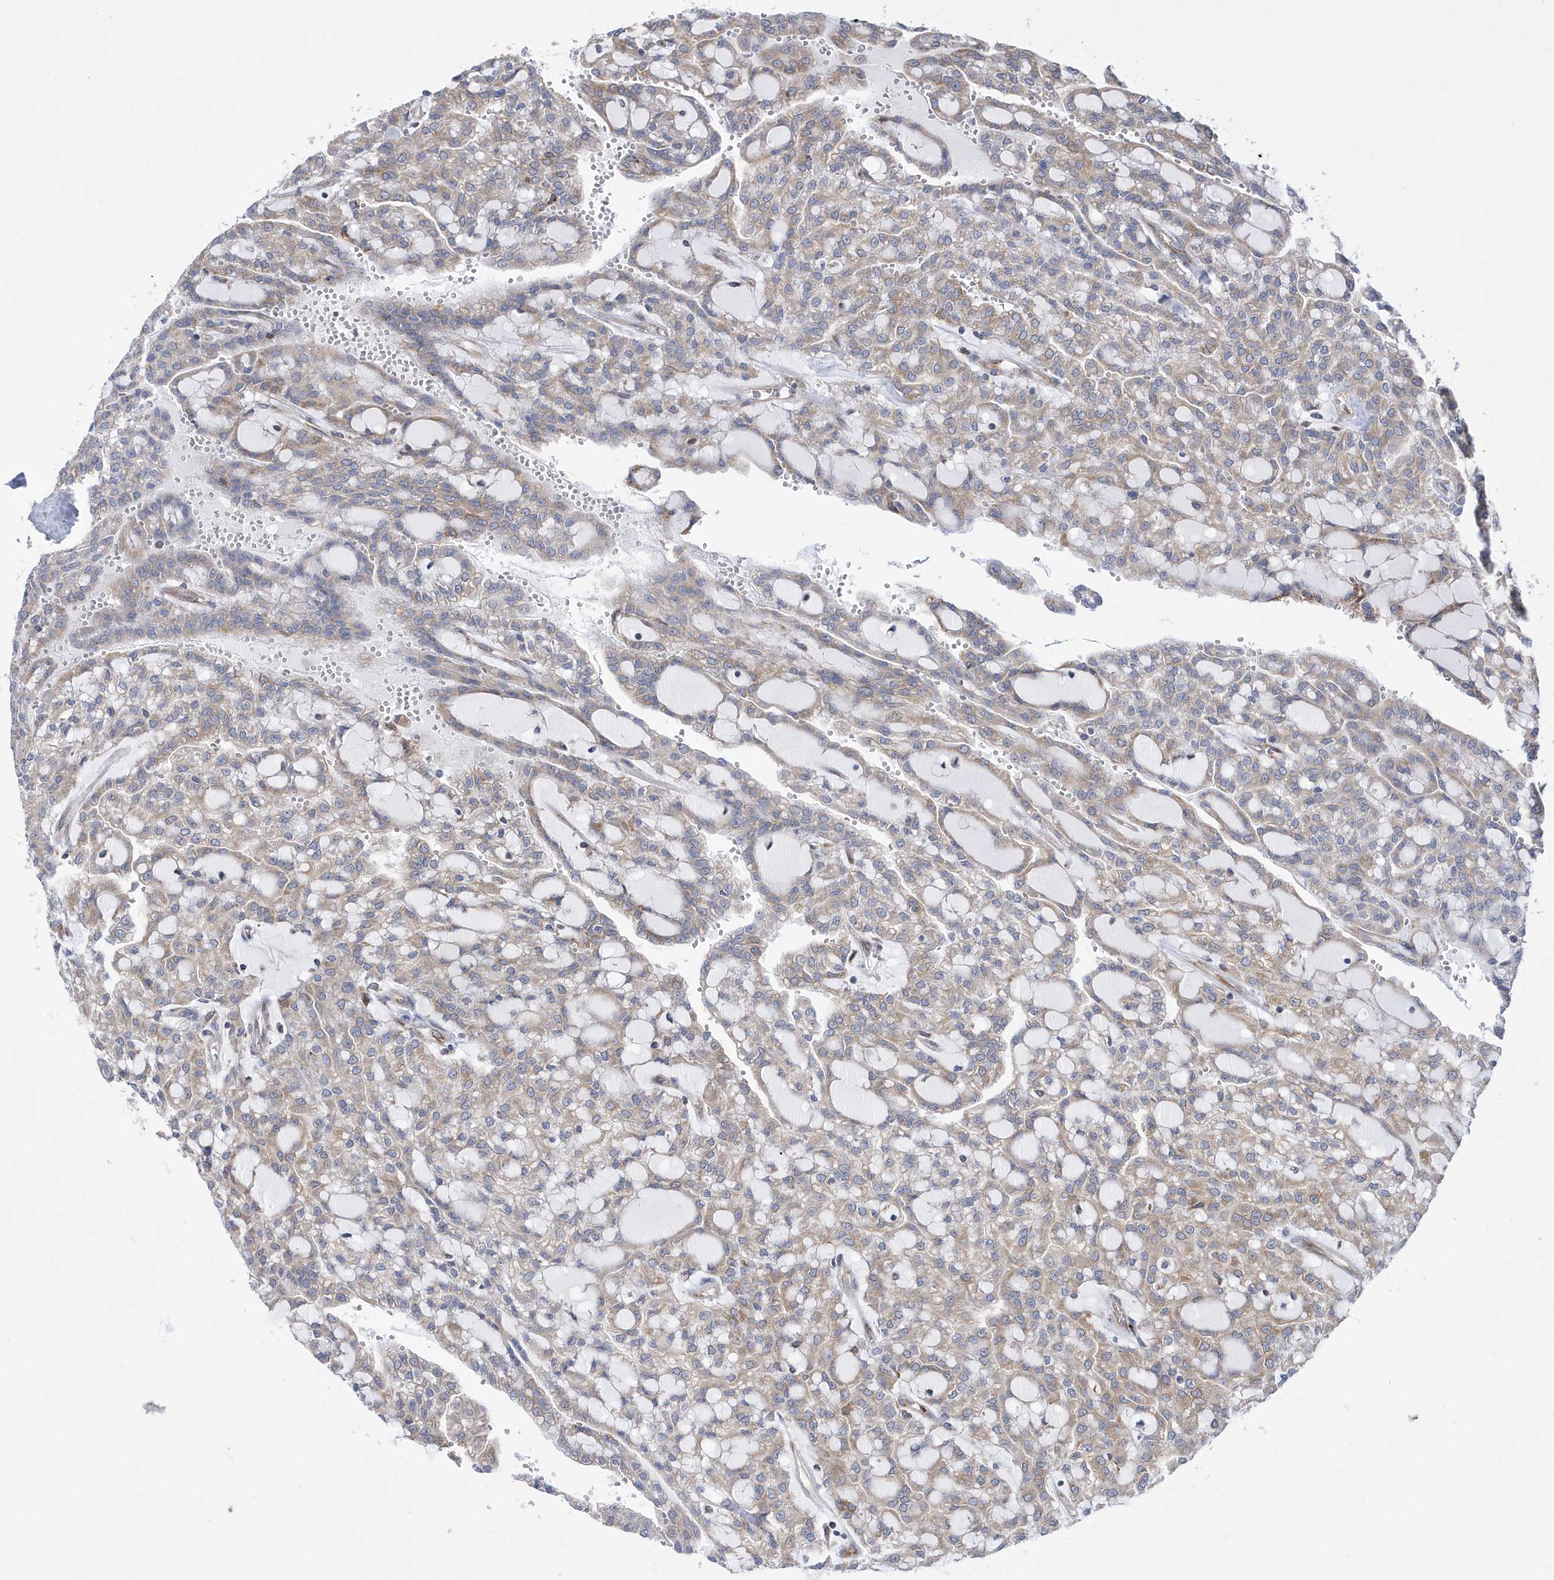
{"staining": {"intensity": "weak", "quantity": "25%-75%", "location": "cytoplasmic/membranous"}, "tissue": "renal cancer", "cell_type": "Tumor cells", "image_type": "cancer", "snomed": [{"axis": "morphology", "description": "Adenocarcinoma, NOS"}, {"axis": "topography", "description": "Kidney"}], "caption": "A photomicrograph showing weak cytoplasmic/membranous expression in approximately 25%-75% of tumor cells in adenocarcinoma (renal), as visualized by brown immunohistochemical staining.", "gene": "MED31", "patient": {"sex": "male", "age": 63}}